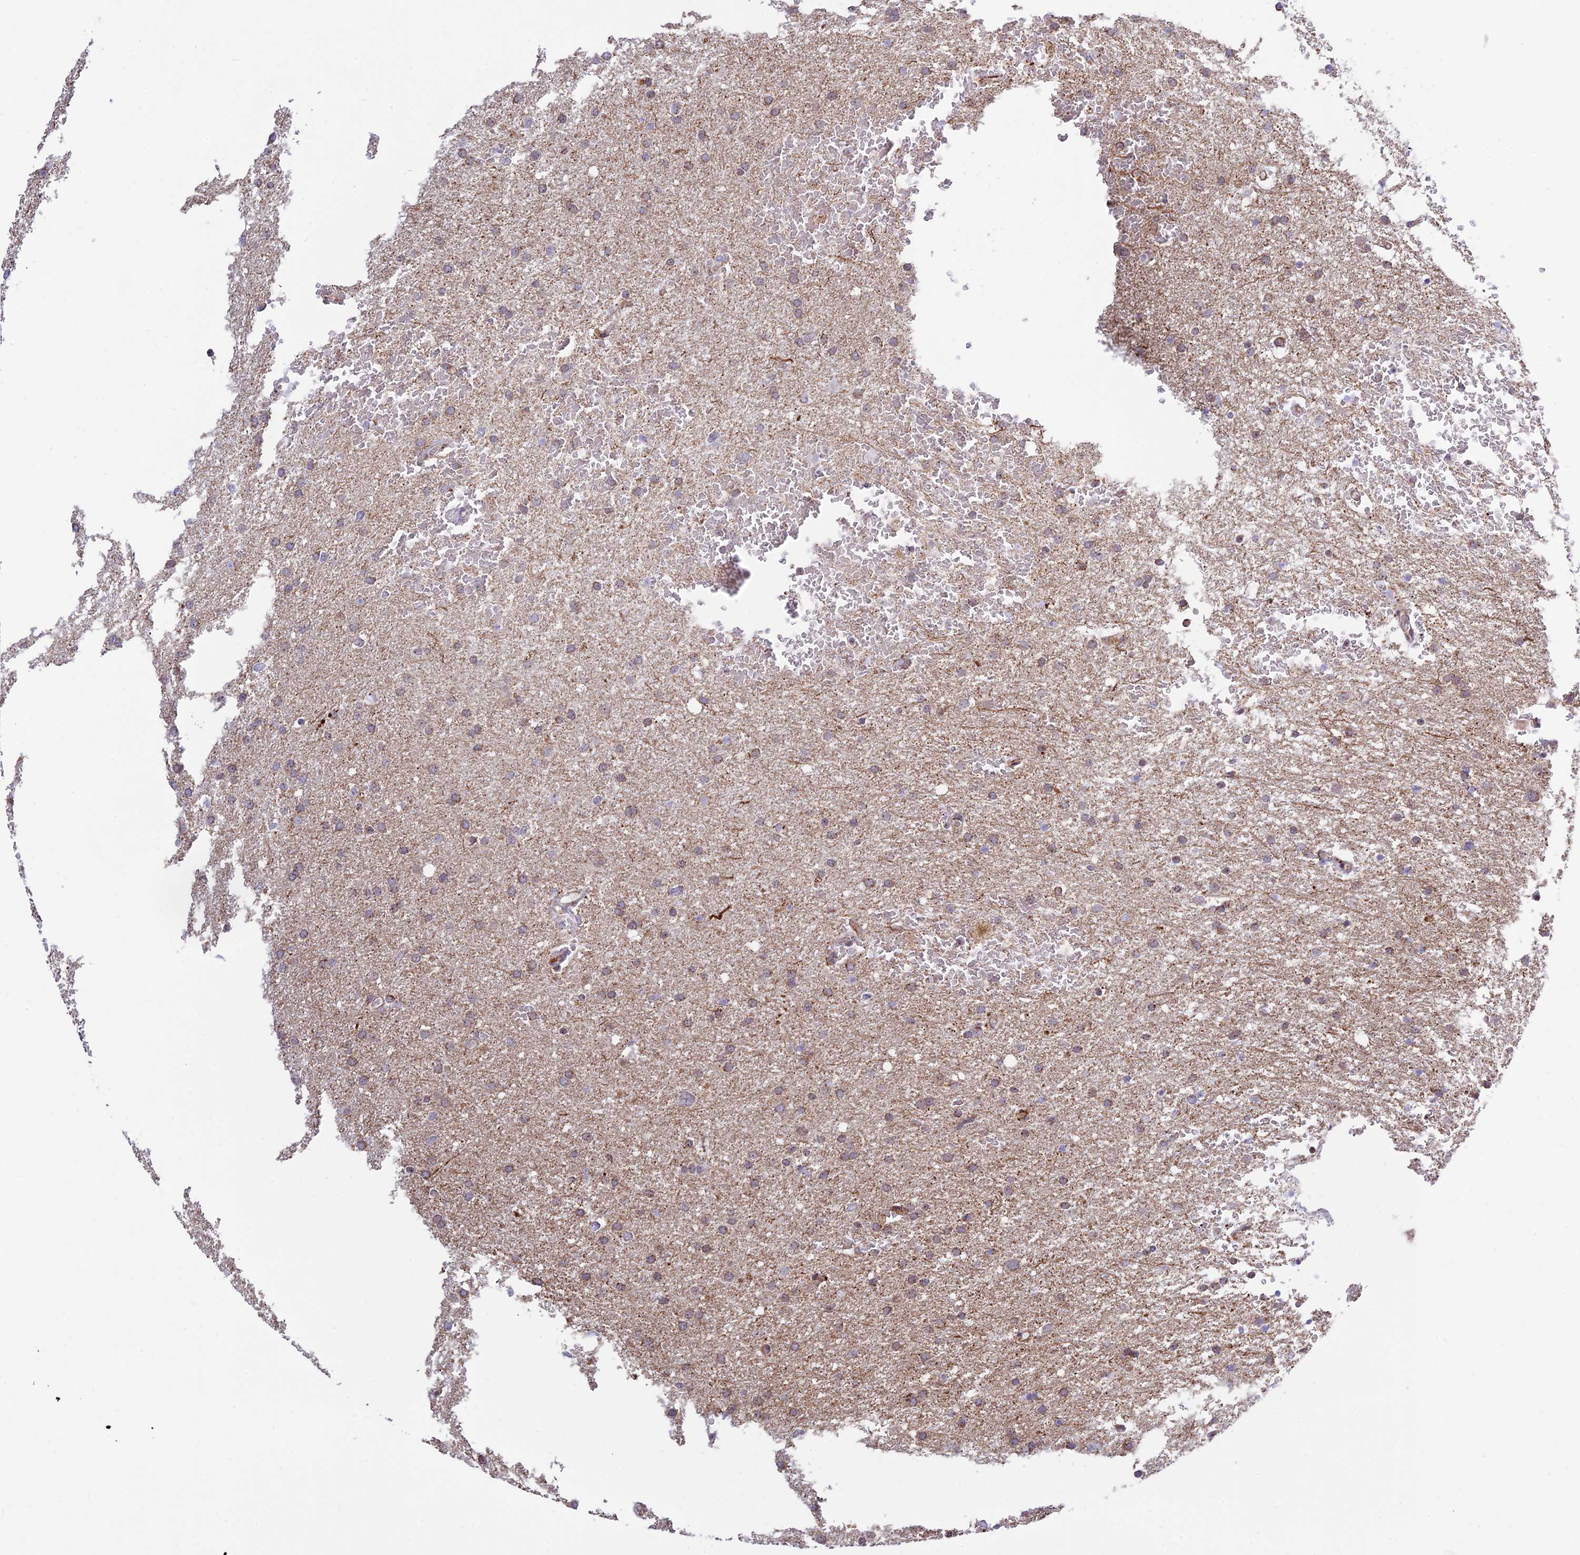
{"staining": {"intensity": "weak", "quantity": "<25%", "location": "cytoplasmic/membranous"}, "tissue": "glioma", "cell_type": "Tumor cells", "image_type": "cancer", "snomed": [{"axis": "morphology", "description": "Glioma, malignant, High grade"}, {"axis": "topography", "description": "Cerebral cortex"}], "caption": "Immunohistochemistry of high-grade glioma (malignant) demonstrates no positivity in tumor cells.", "gene": "POLR1G", "patient": {"sex": "female", "age": 36}}